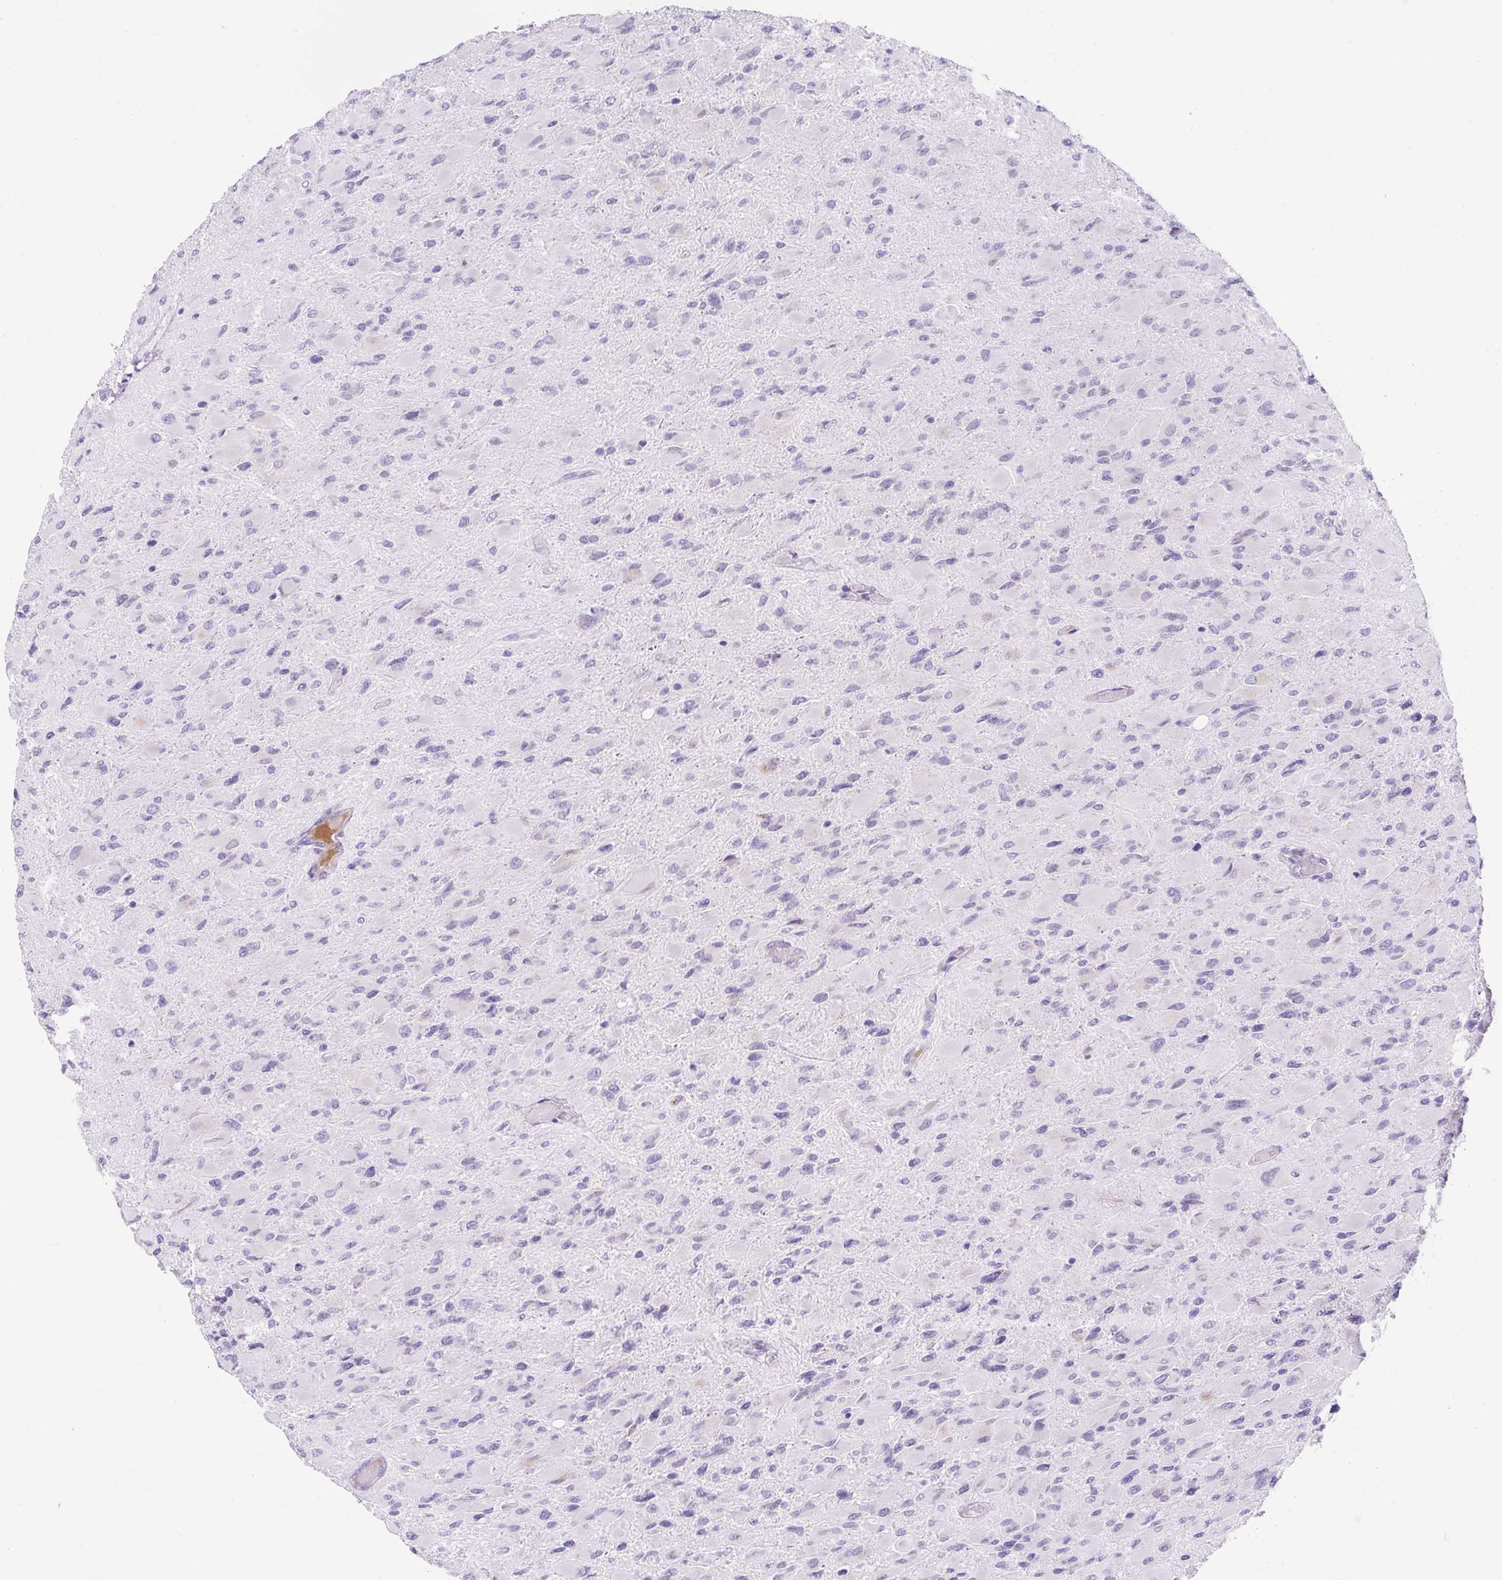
{"staining": {"intensity": "negative", "quantity": "none", "location": "none"}, "tissue": "glioma", "cell_type": "Tumor cells", "image_type": "cancer", "snomed": [{"axis": "morphology", "description": "Glioma, malignant, High grade"}, {"axis": "topography", "description": "Cerebral cortex"}], "caption": "Tumor cells are negative for protein expression in human malignant glioma (high-grade).", "gene": "GOLGA8A", "patient": {"sex": "female", "age": 36}}